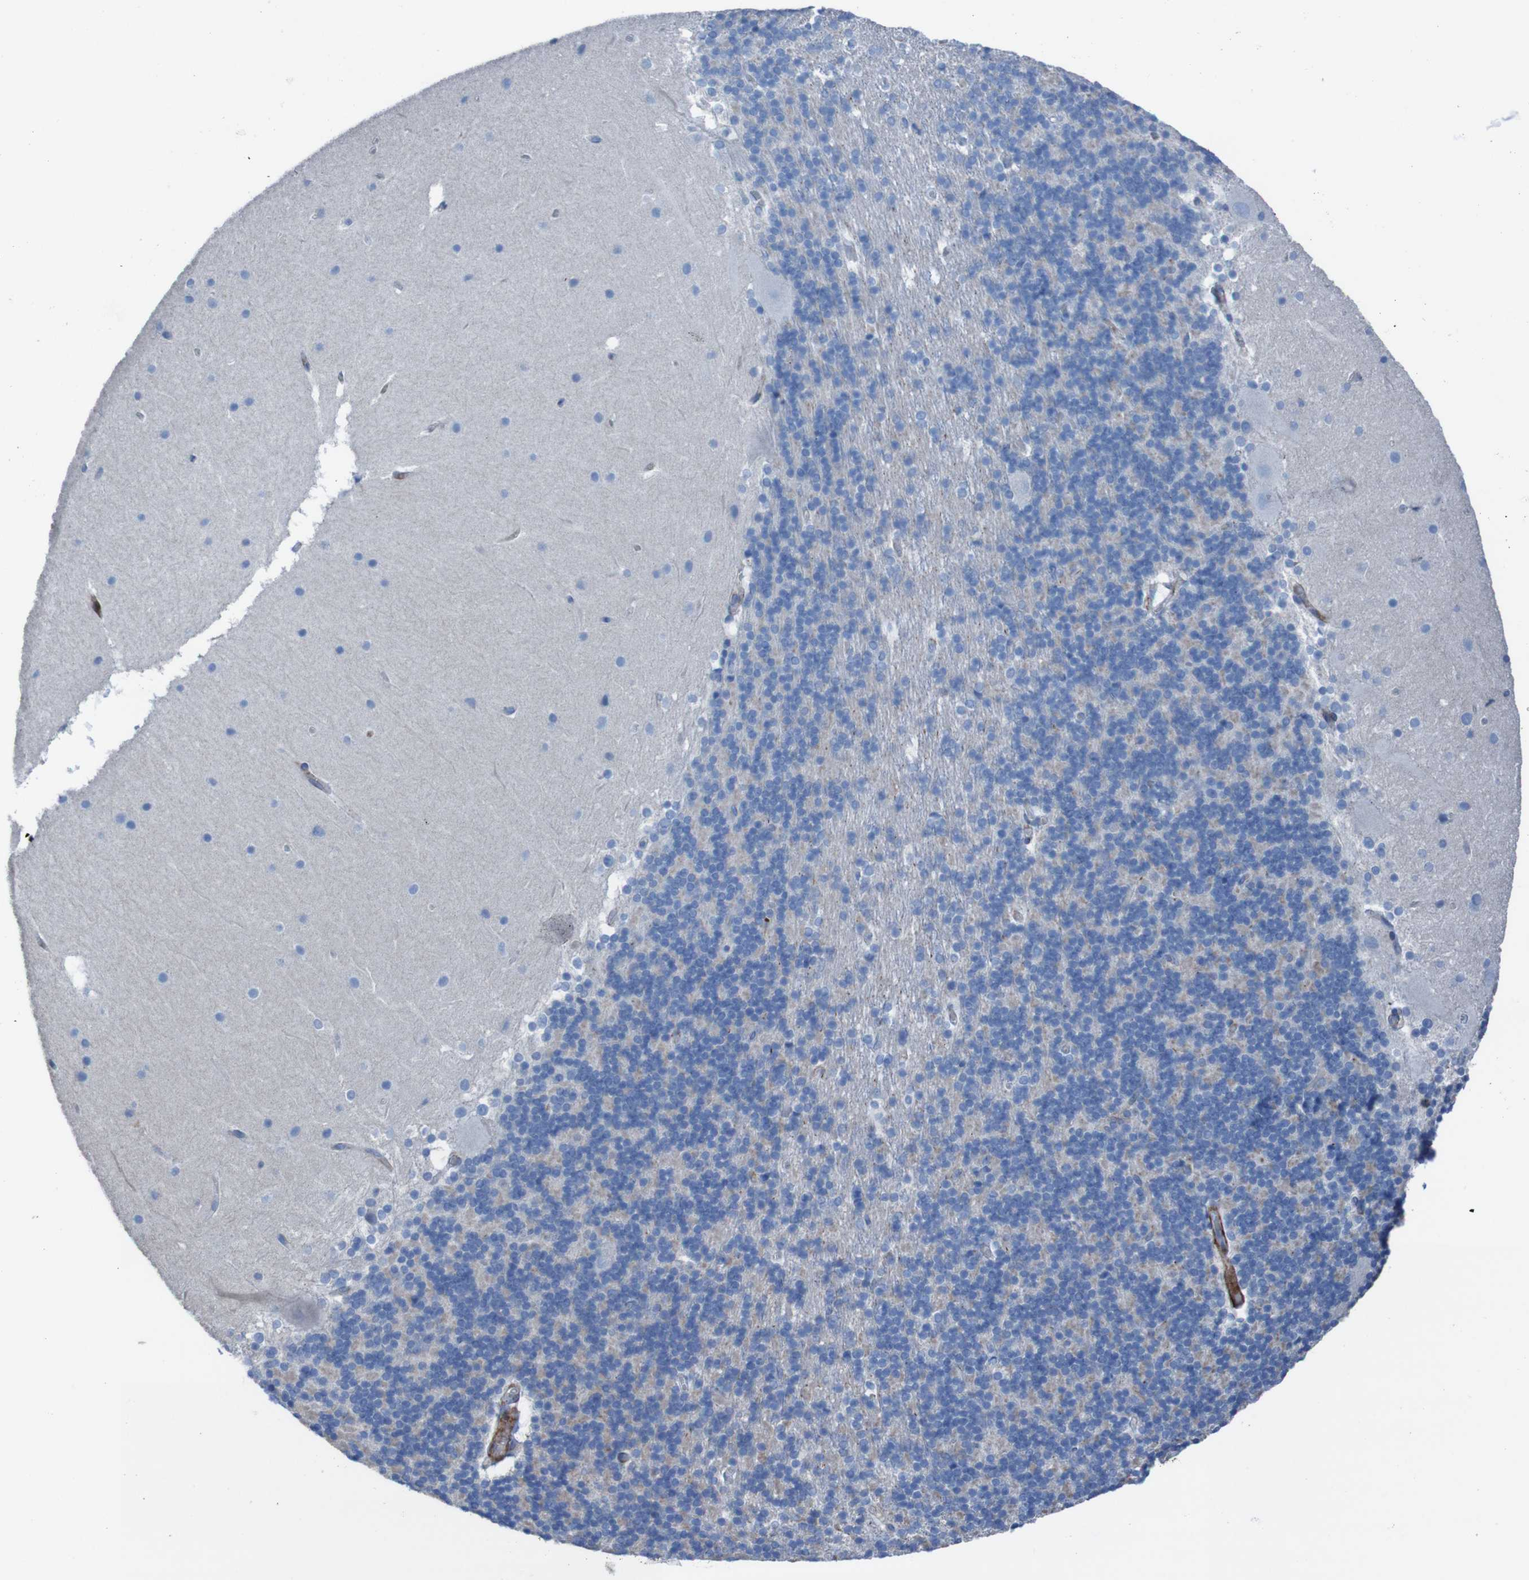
{"staining": {"intensity": "negative", "quantity": "none", "location": "none"}, "tissue": "cerebellum", "cell_type": "Cells in granular layer", "image_type": "normal", "snomed": [{"axis": "morphology", "description": "Normal tissue, NOS"}, {"axis": "topography", "description": "Cerebellum"}], "caption": "IHC of normal cerebellum displays no positivity in cells in granular layer. The staining is performed using DAB brown chromogen with nuclei counter-stained in using hematoxylin.", "gene": "RNF182", "patient": {"sex": "female", "age": 19}}